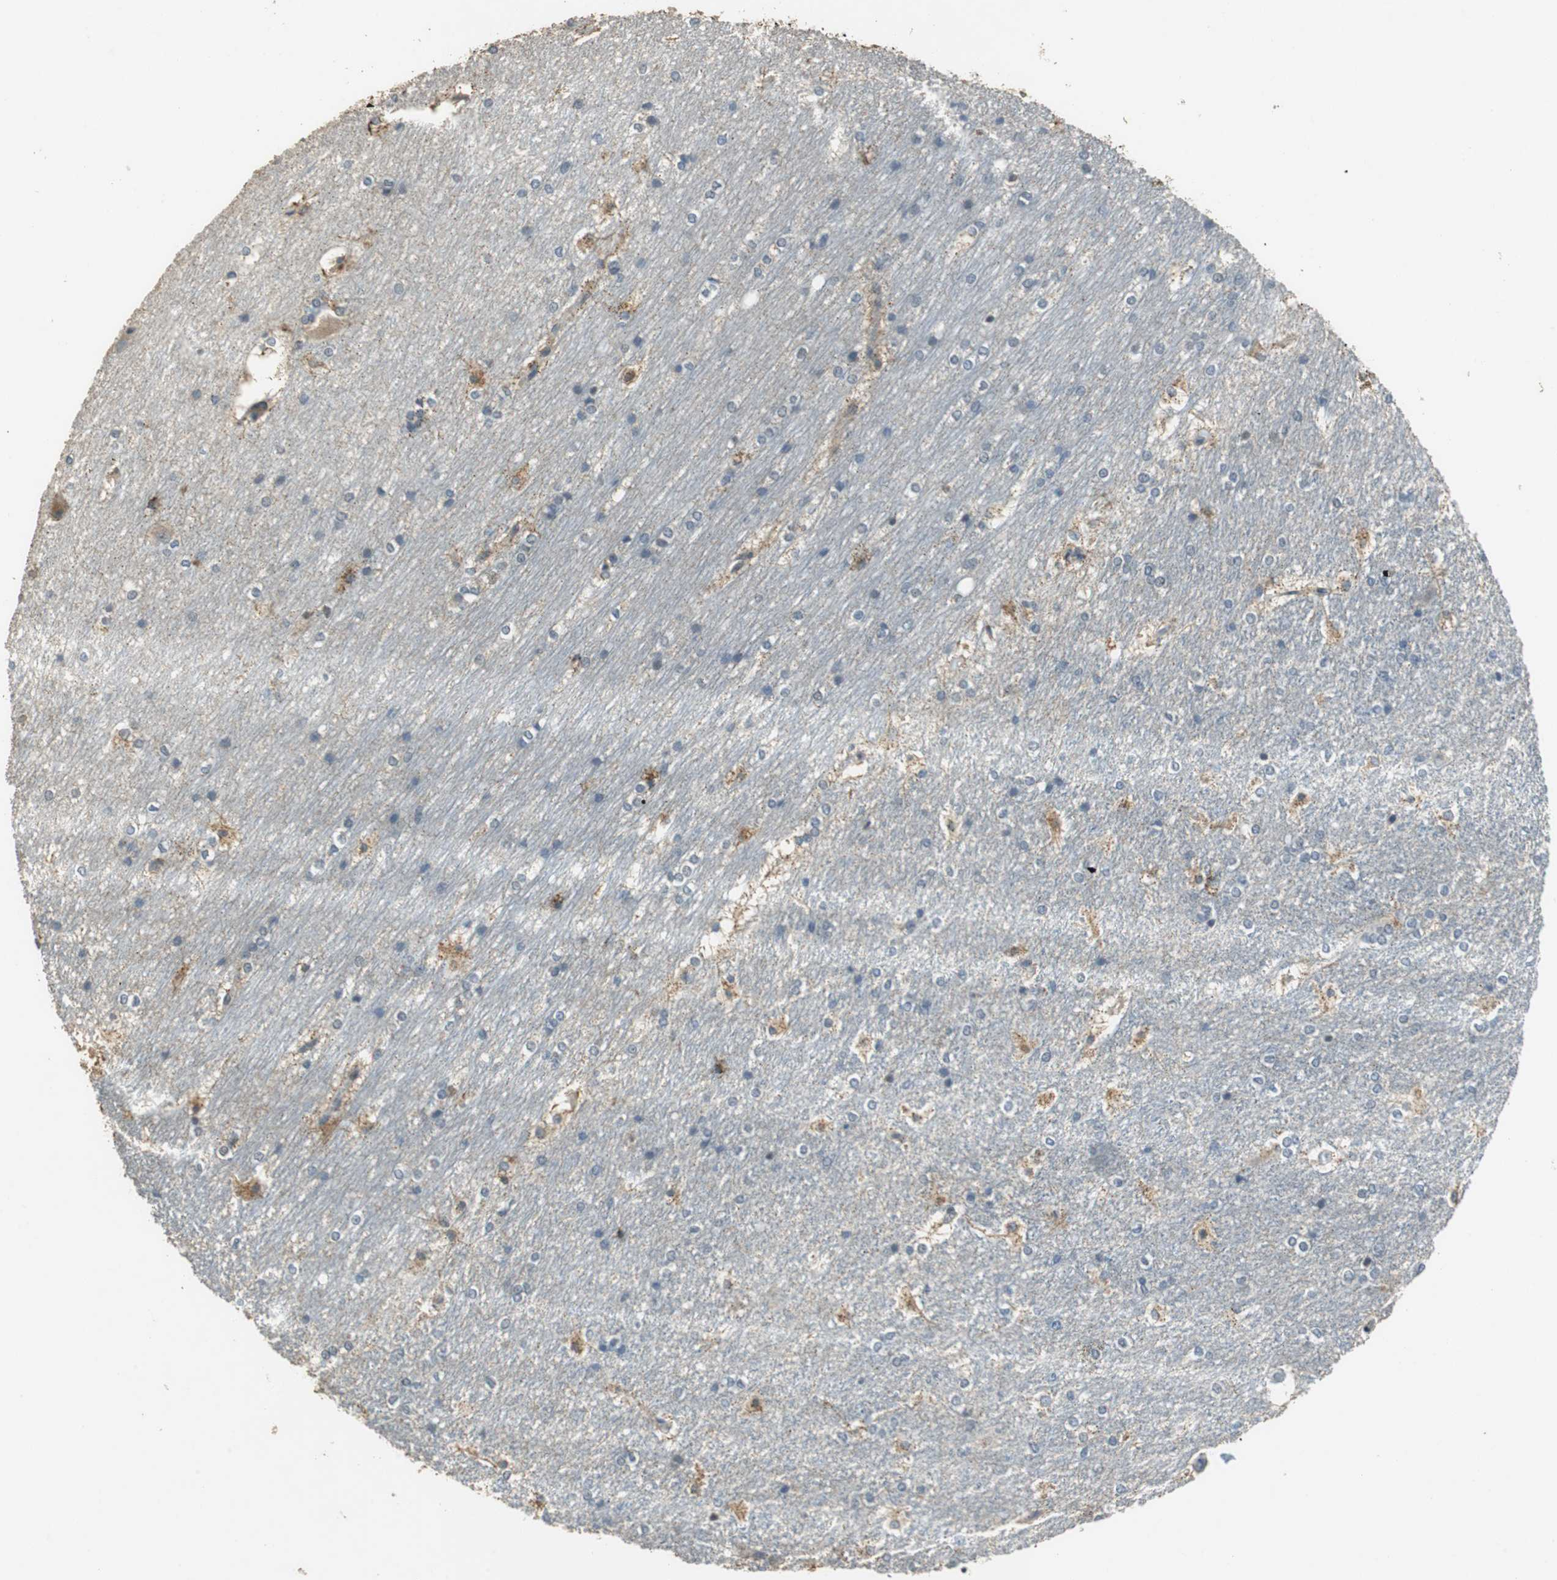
{"staining": {"intensity": "weak", "quantity": "25%-75%", "location": "cytoplasmic/membranous"}, "tissue": "hippocampus", "cell_type": "Glial cells", "image_type": "normal", "snomed": [{"axis": "morphology", "description": "Normal tissue, NOS"}, {"axis": "topography", "description": "Hippocampus"}], "caption": "Benign hippocampus shows weak cytoplasmic/membranous expression in approximately 25%-75% of glial cells, visualized by immunohistochemistry. Nuclei are stained in blue.", "gene": "ALDH4A1", "patient": {"sex": "female", "age": 19}}